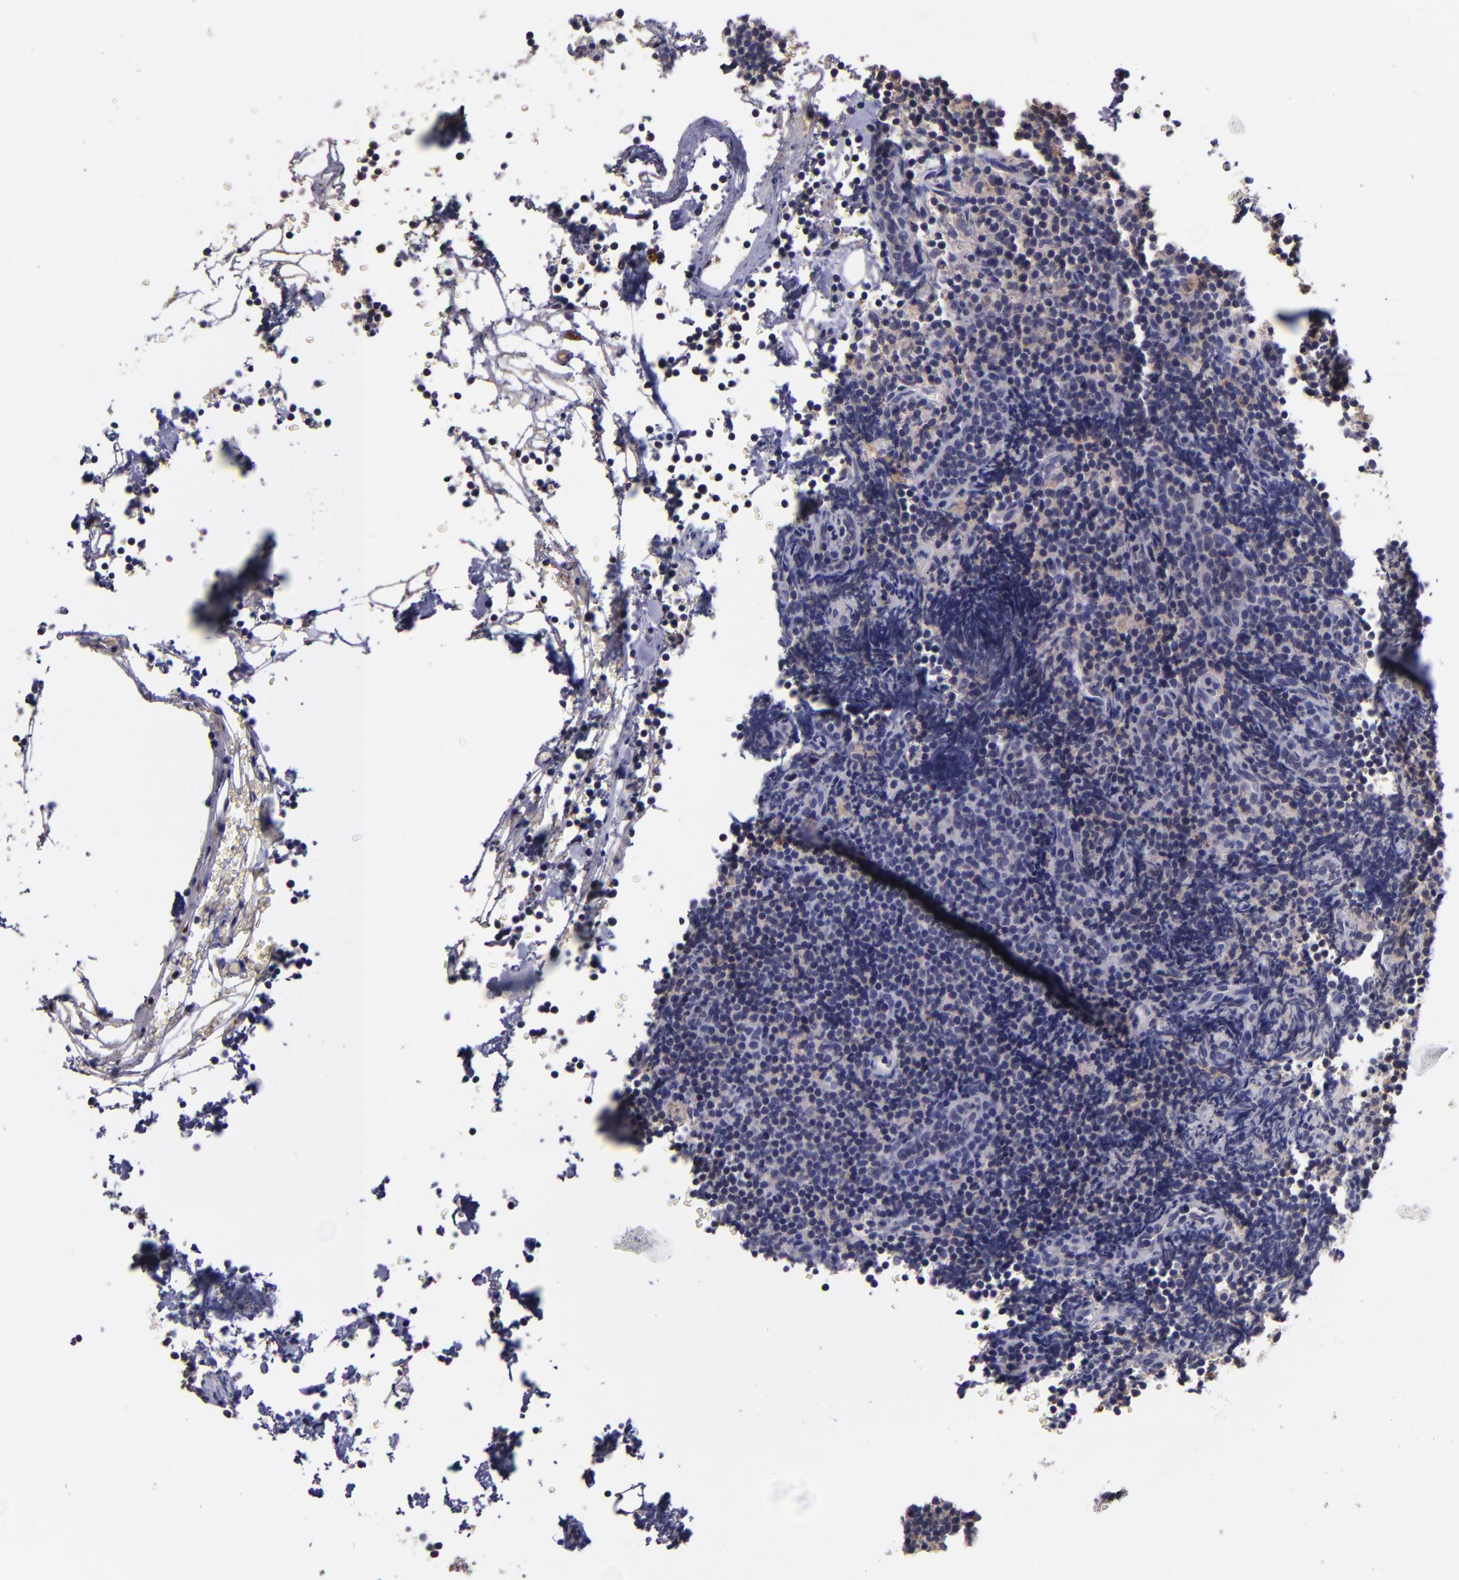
{"staining": {"intensity": "weak", "quantity": "25%-75%", "location": "cytoplasmic/membranous"}, "tissue": "lymphoma", "cell_type": "Tumor cells", "image_type": "cancer", "snomed": [{"axis": "morphology", "description": "Malignant lymphoma, non-Hodgkin's type, High grade"}, {"axis": "topography", "description": "Lymph node"}], "caption": "Immunohistochemistry (IHC) (DAB) staining of lymphoma exhibits weak cytoplasmic/membranous protein positivity in approximately 25%-75% of tumor cells. (brown staining indicates protein expression, while blue staining denotes nuclei).", "gene": "RBP4", "patient": {"sex": "female", "age": 58}}